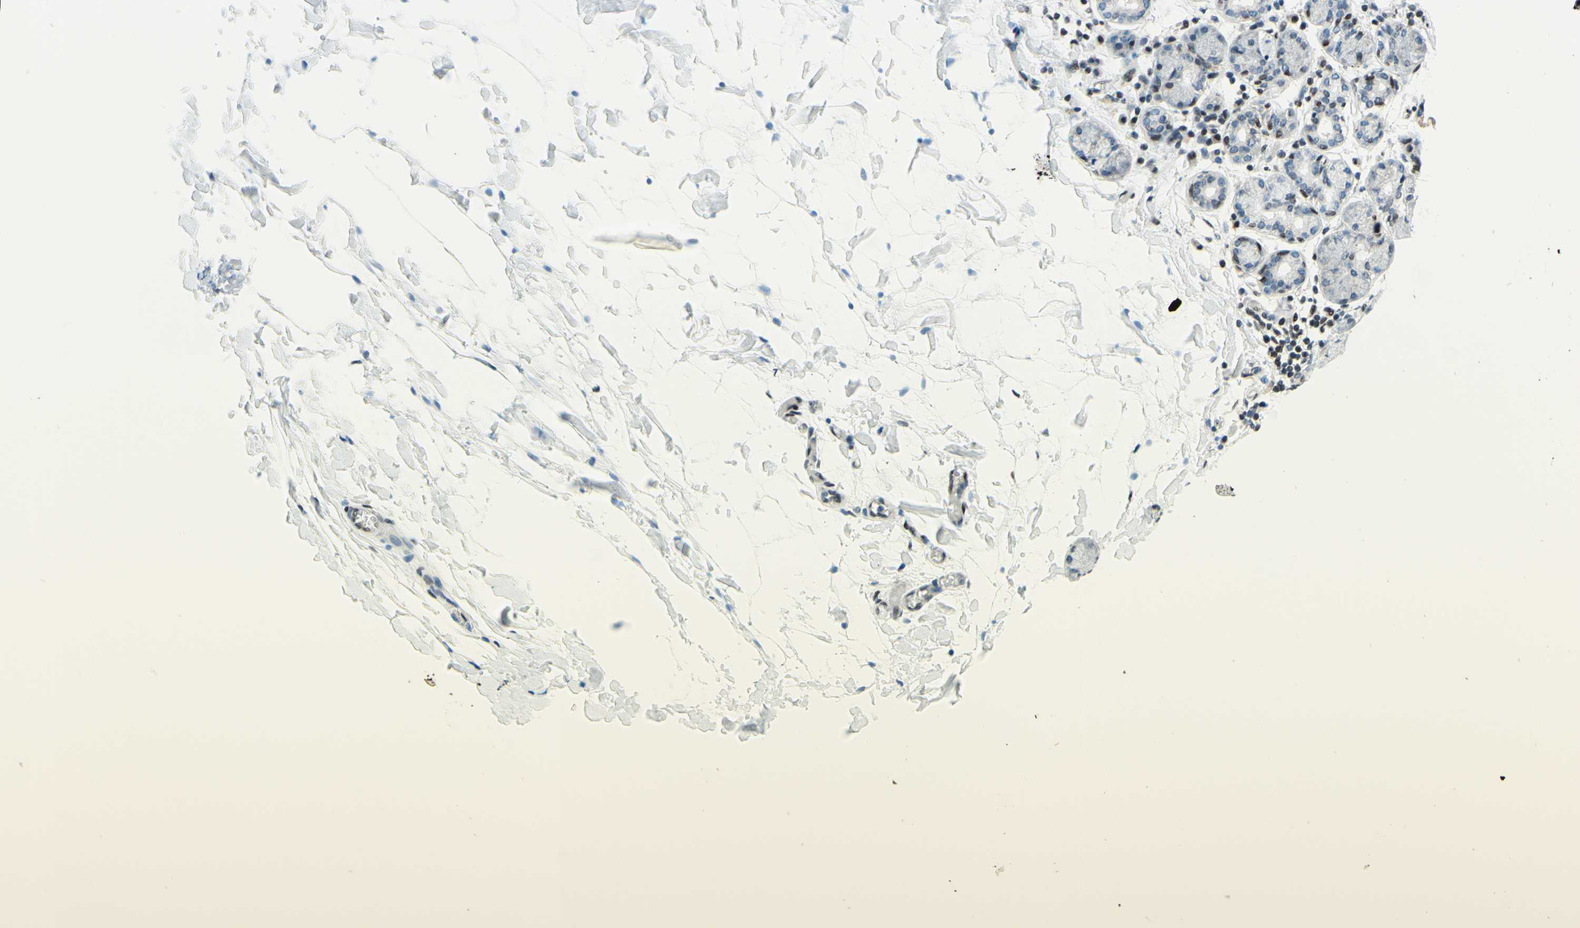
{"staining": {"intensity": "moderate", "quantity": ">75%", "location": "cytoplasmic/membranous,nuclear"}, "tissue": "salivary gland", "cell_type": "Glandular cells", "image_type": "normal", "snomed": [{"axis": "morphology", "description": "Normal tissue, NOS"}, {"axis": "topography", "description": "Salivary gland"}], "caption": "The photomicrograph displays staining of benign salivary gland, revealing moderate cytoplasmic/membranous,nuclear protein positivity (brown color) within glandular cells.", "gene": "CBX7", "patient": {"sex": "female", "age": 24}}